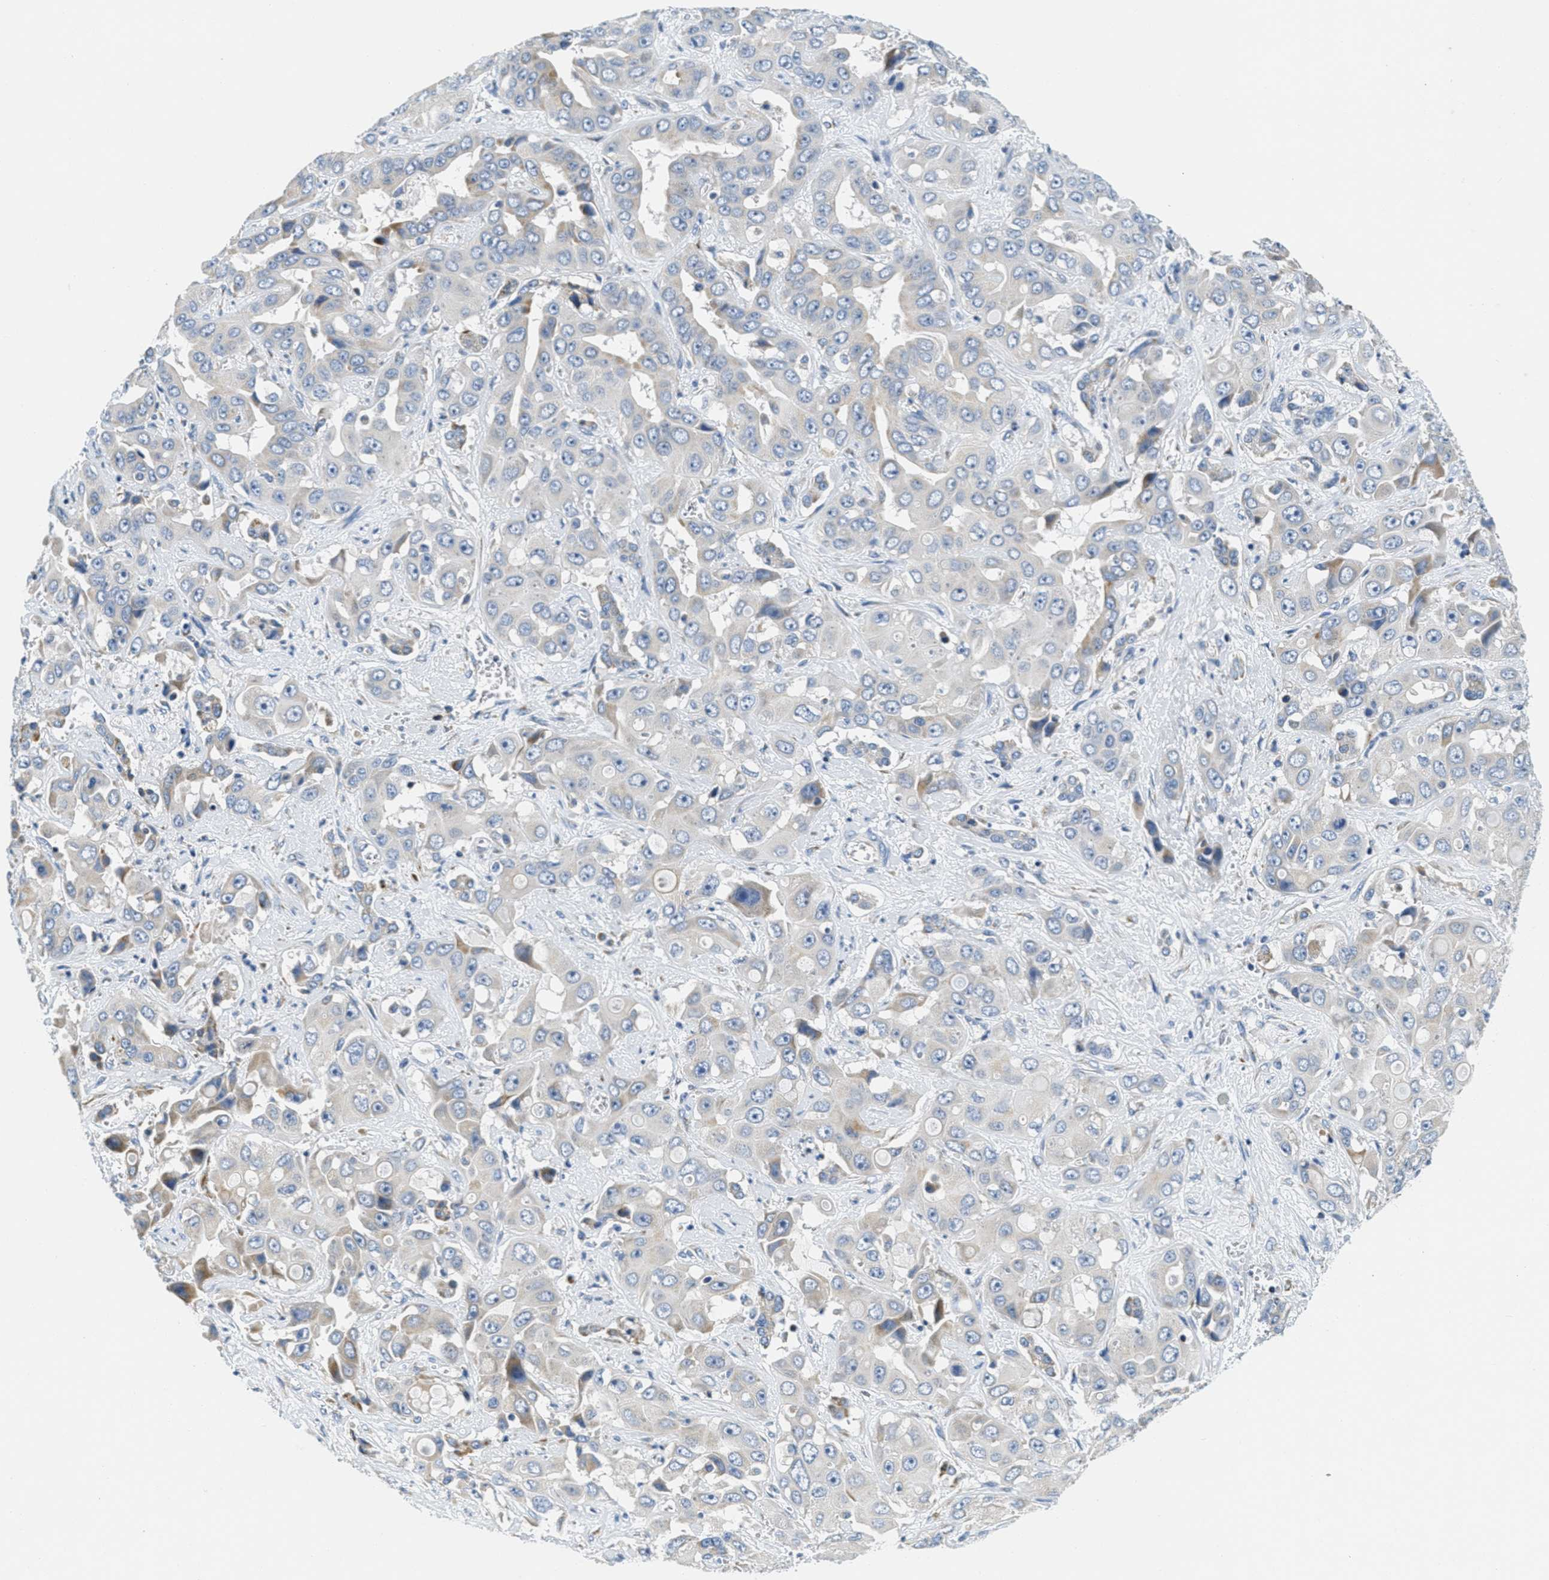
{"staining": {"intensity": "weak", "quantity": "<25%", "location": "cytoplasmic/membranous"}, "tissue": "liver cancer", "cell_type": "Tumor cells", "image_type": "cancer", "snomed": [{"axis": "morphology", "description": "Cholangiocarcinoma"}, {"axis": "topography", "description": "Liver"}], "caption": "This image is of liver cholangiocarcinoma stained with immunohistochemistry (IHC) to label a protein in brown with the nuclei are counter-stained blue. There is no positivity in tumor cells.", "gene": "CA4", "patient": {"sex": "female", "age": 52}}